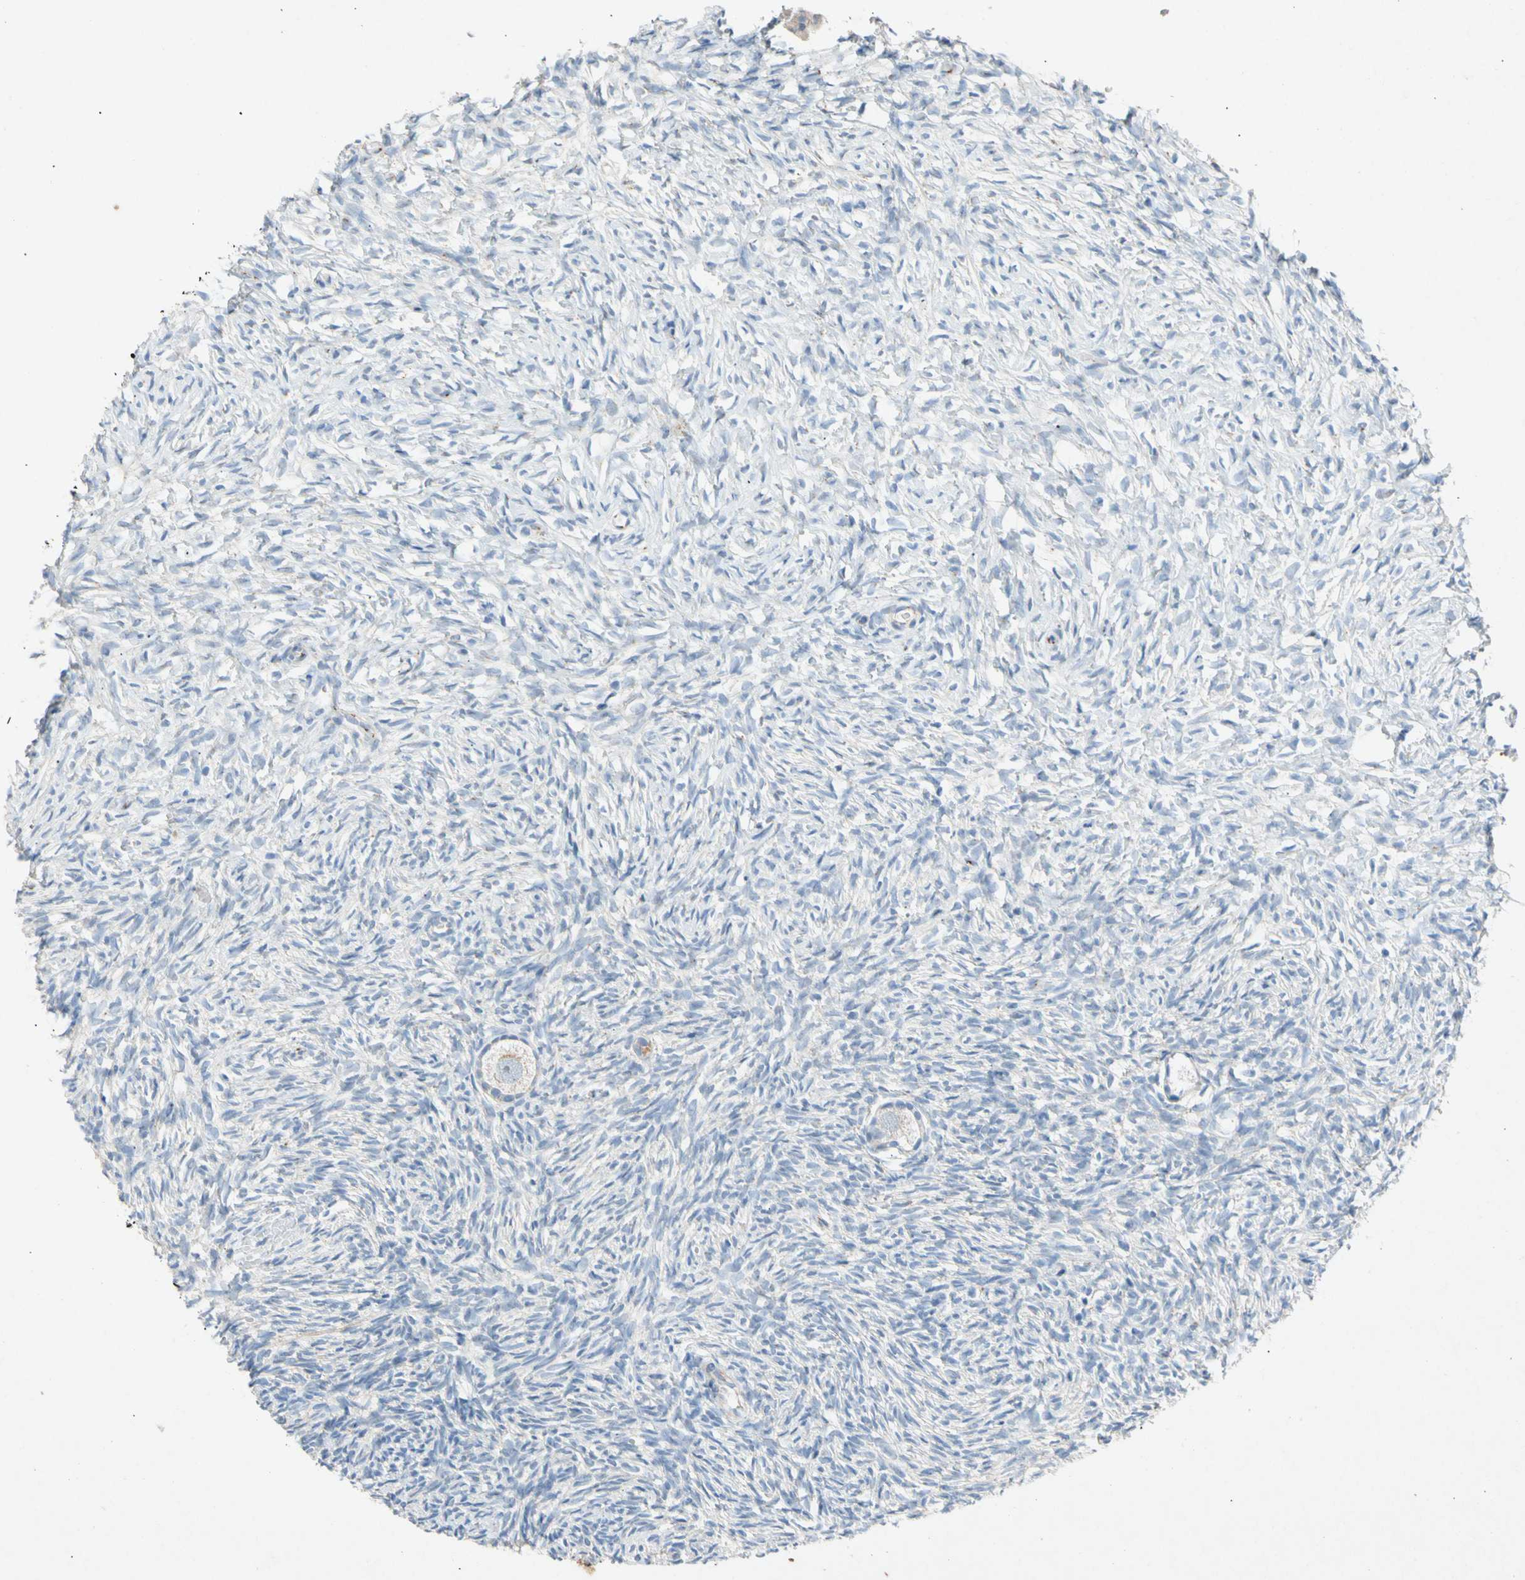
{"staining": {"intensity": "weak", "quantity": ">75%", "location": "cytoplasmic/membranous"}, "tissue": "ovary", "cell_type": "Follicle cells", "image_type": "normal", "snomed": [{"axis": "morphology", "description": "Normal tissue, NOS"}, {"axis": "topography", "description": "Ovary"}], "caption": "Protein expression analysis of benign ovary exhibits weak cytoplasmic/membranous expression in approximately >75% of follicle cells.", "gene": "GASK1B", "patient": {"sex": "female", "age": 35}}